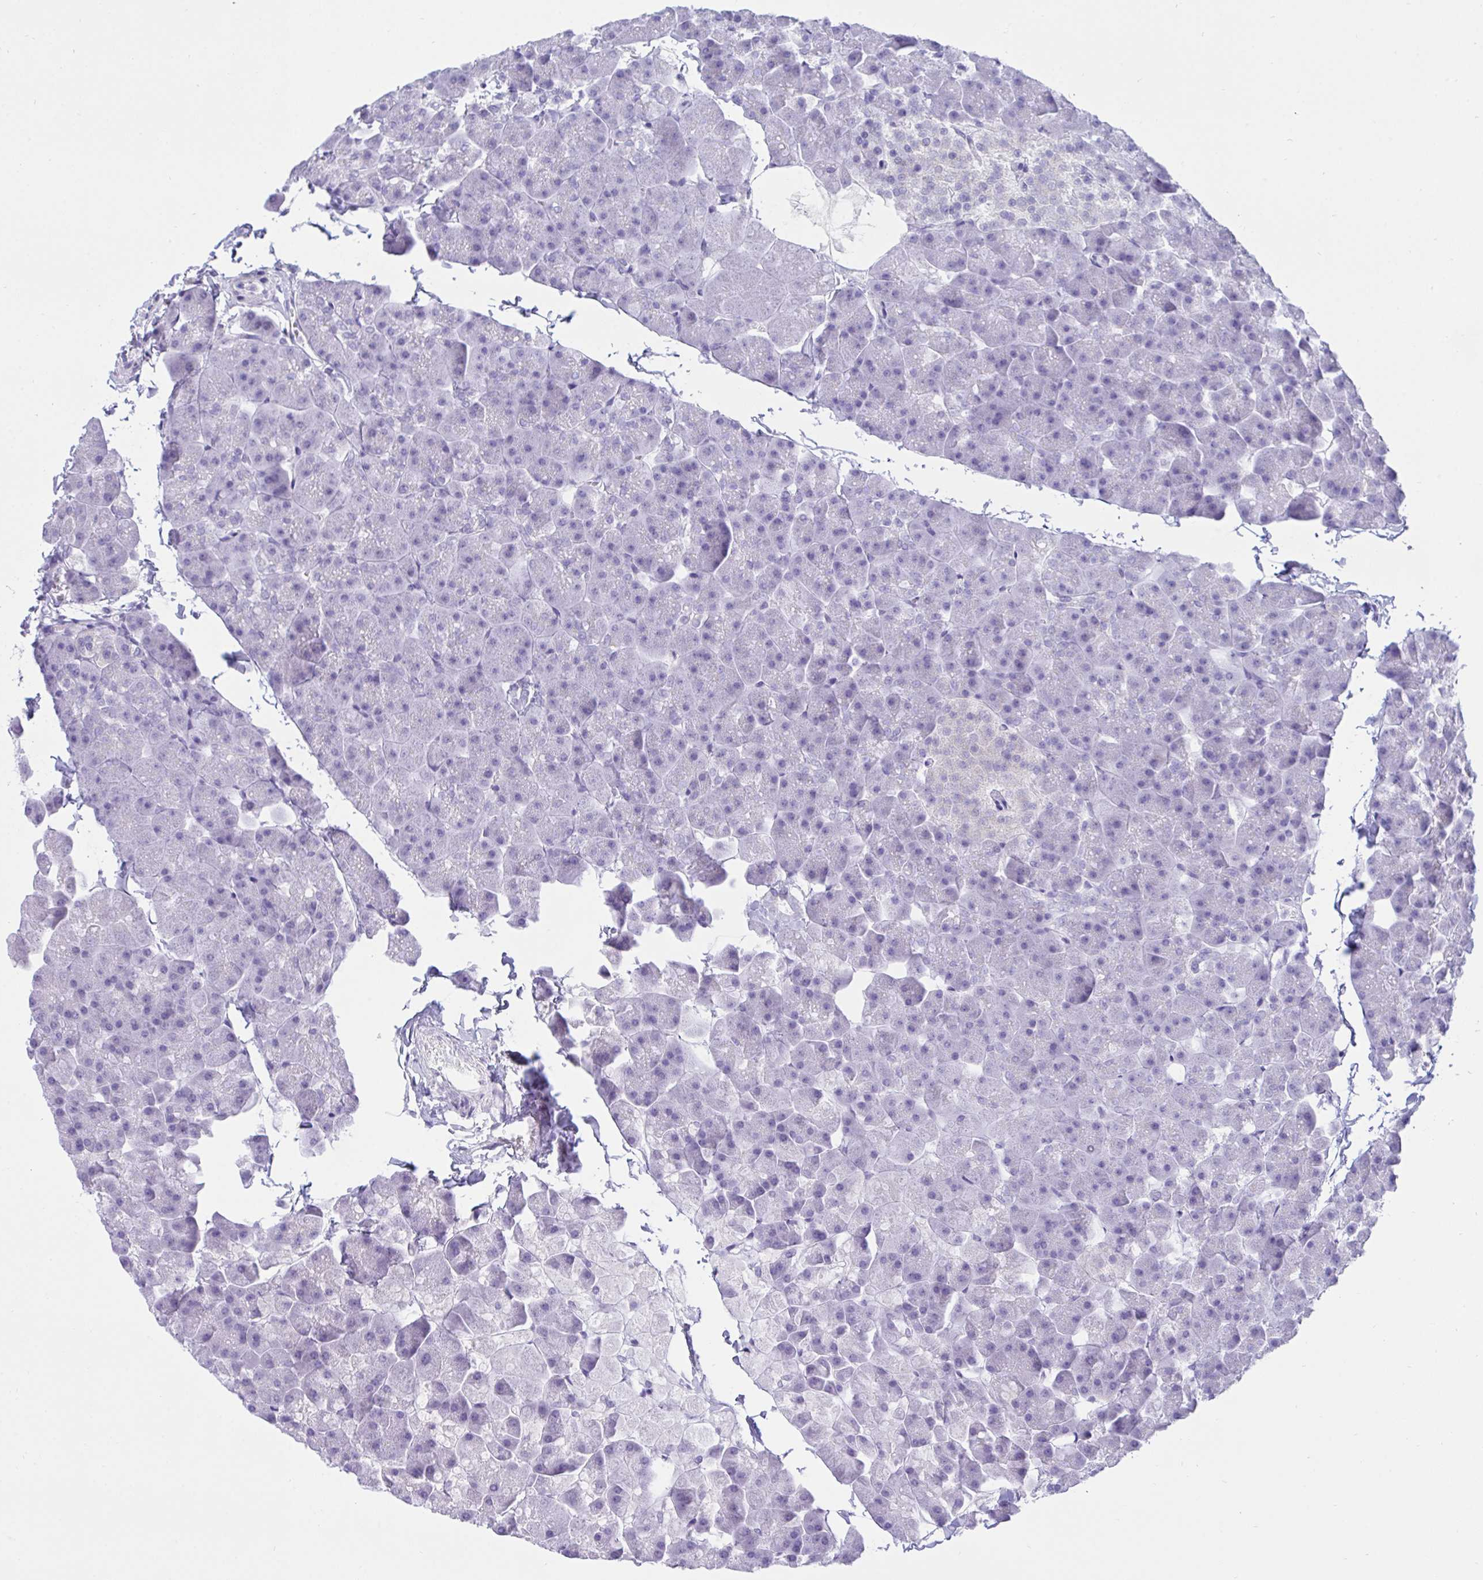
{"staining": {"intensity": "negative", "quantity": "none", "location": "none"}, "tissue": "pancreas", "cell_type": "Exocrine glandular cells", "image_type": "normal", "snomed": [{"axis": "morphology", "description": "Normal tissue, NOS"}, {"axis": "topography", "description": "Pancreas"}], "caption": "This is a photomicrograph of IHC staining of benign pancreas, which shows no staining in exocrine glandular cells. (DAB IHC visualized using brightfield microscopy, high magnification).", "gene": "TMEM106B", "patient": {"sex": "male", "age": 35}}